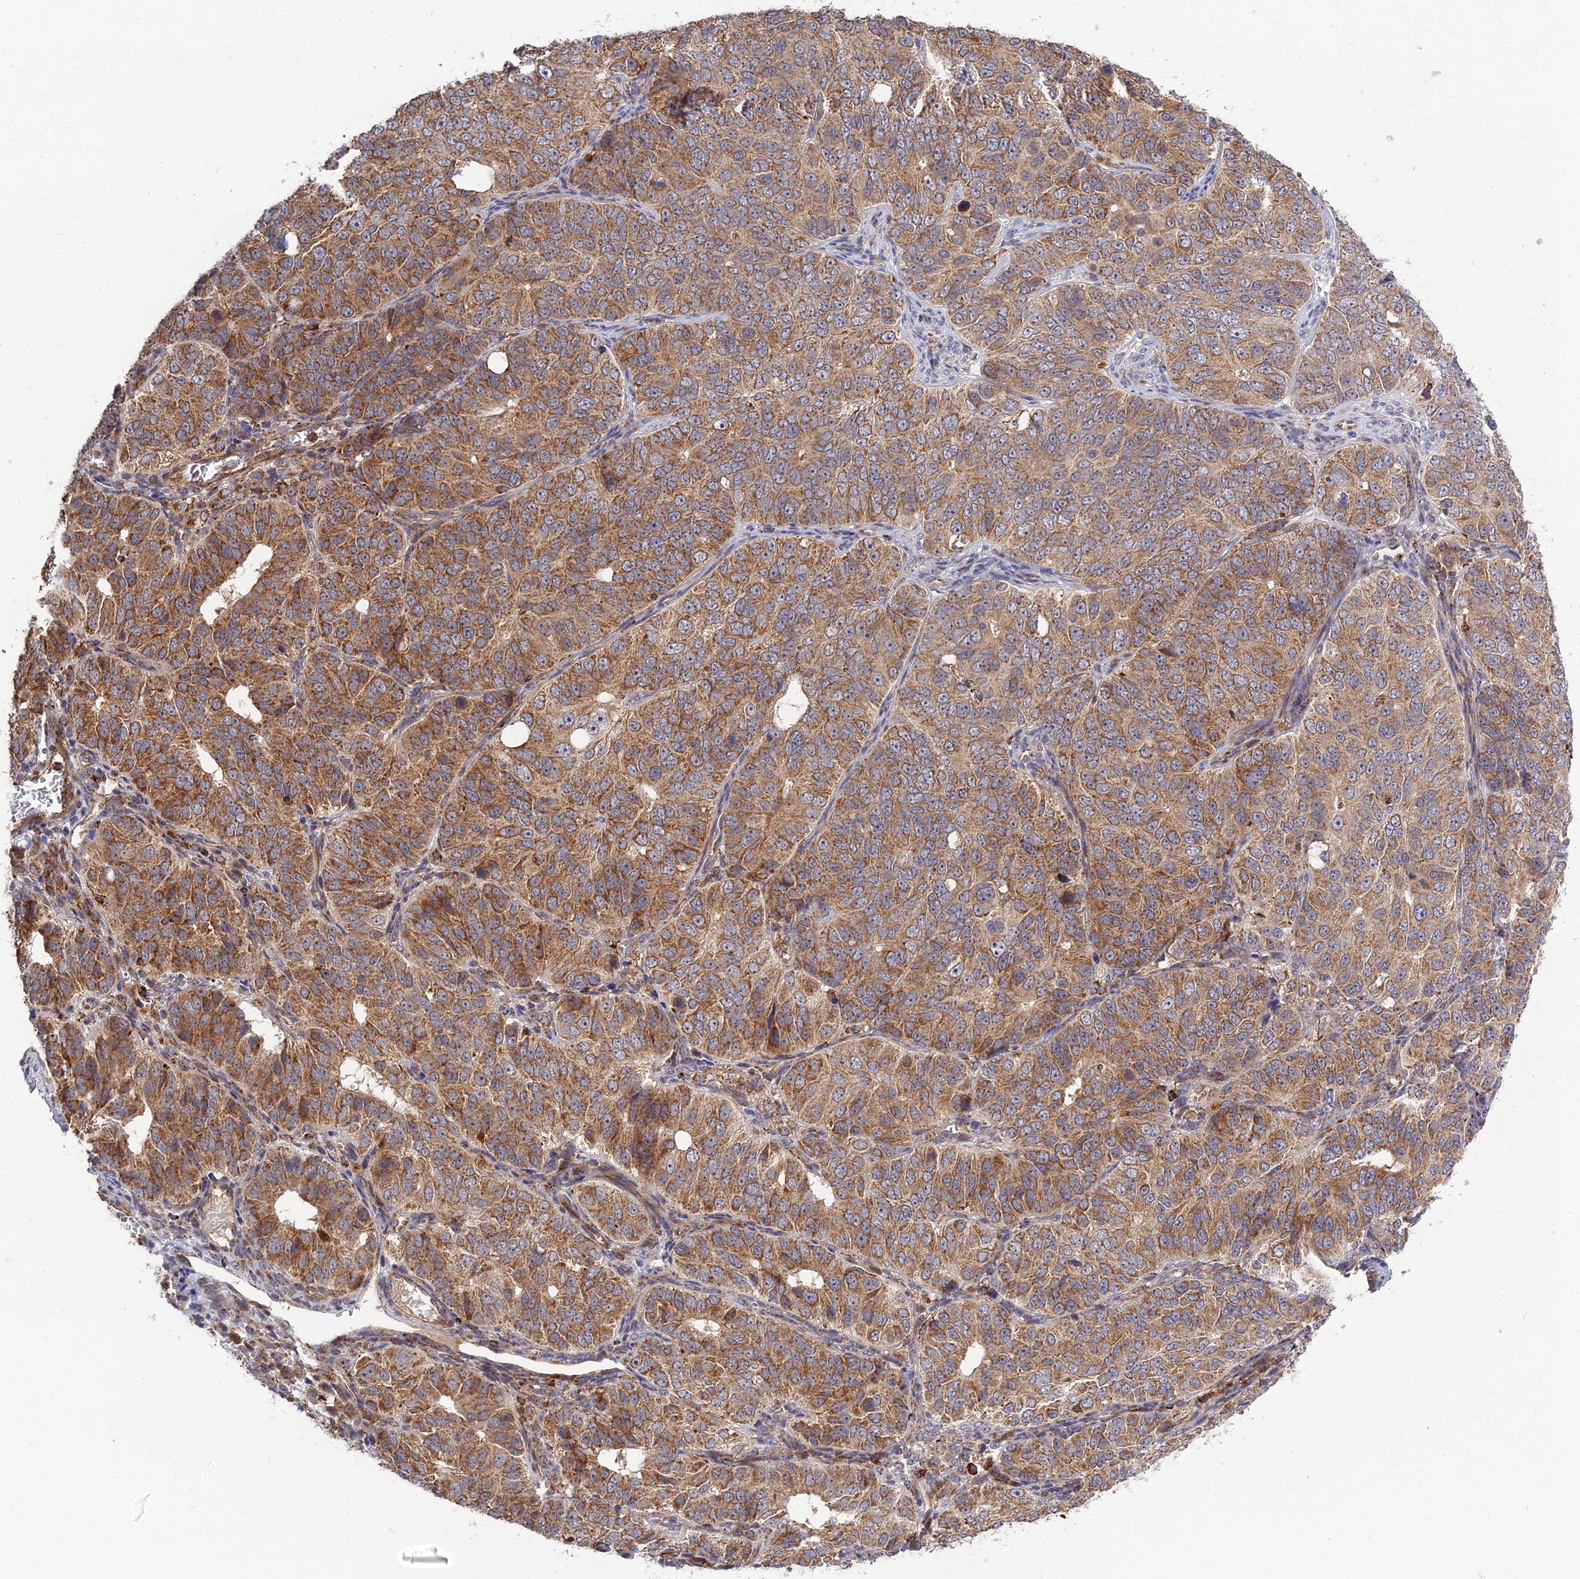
{"staining": {"intensity": "moderate", "quantity": "25%-75%", "location": "cytoplasmic/membranous"}, "tissue": "ovarian cancer", "cell_type": "Tumor cells", "image_type": "cancer", "snomed": [{"axis": "morphology", "description": "Carcinoma, endometroid"}, {"axis": "topography", "description": "Ovary"}], "caption": "Protein expression analysis of human endometroid carcinoma (ovarian) reveals moderate cytoplasmic/membranous staining in approximately 25%-75% of tumor cells. (Brightfield microscopy of DAB IHC at high magnification).", "gene": "RIC8B", "patient": {"sex": "female", "age": 51}}